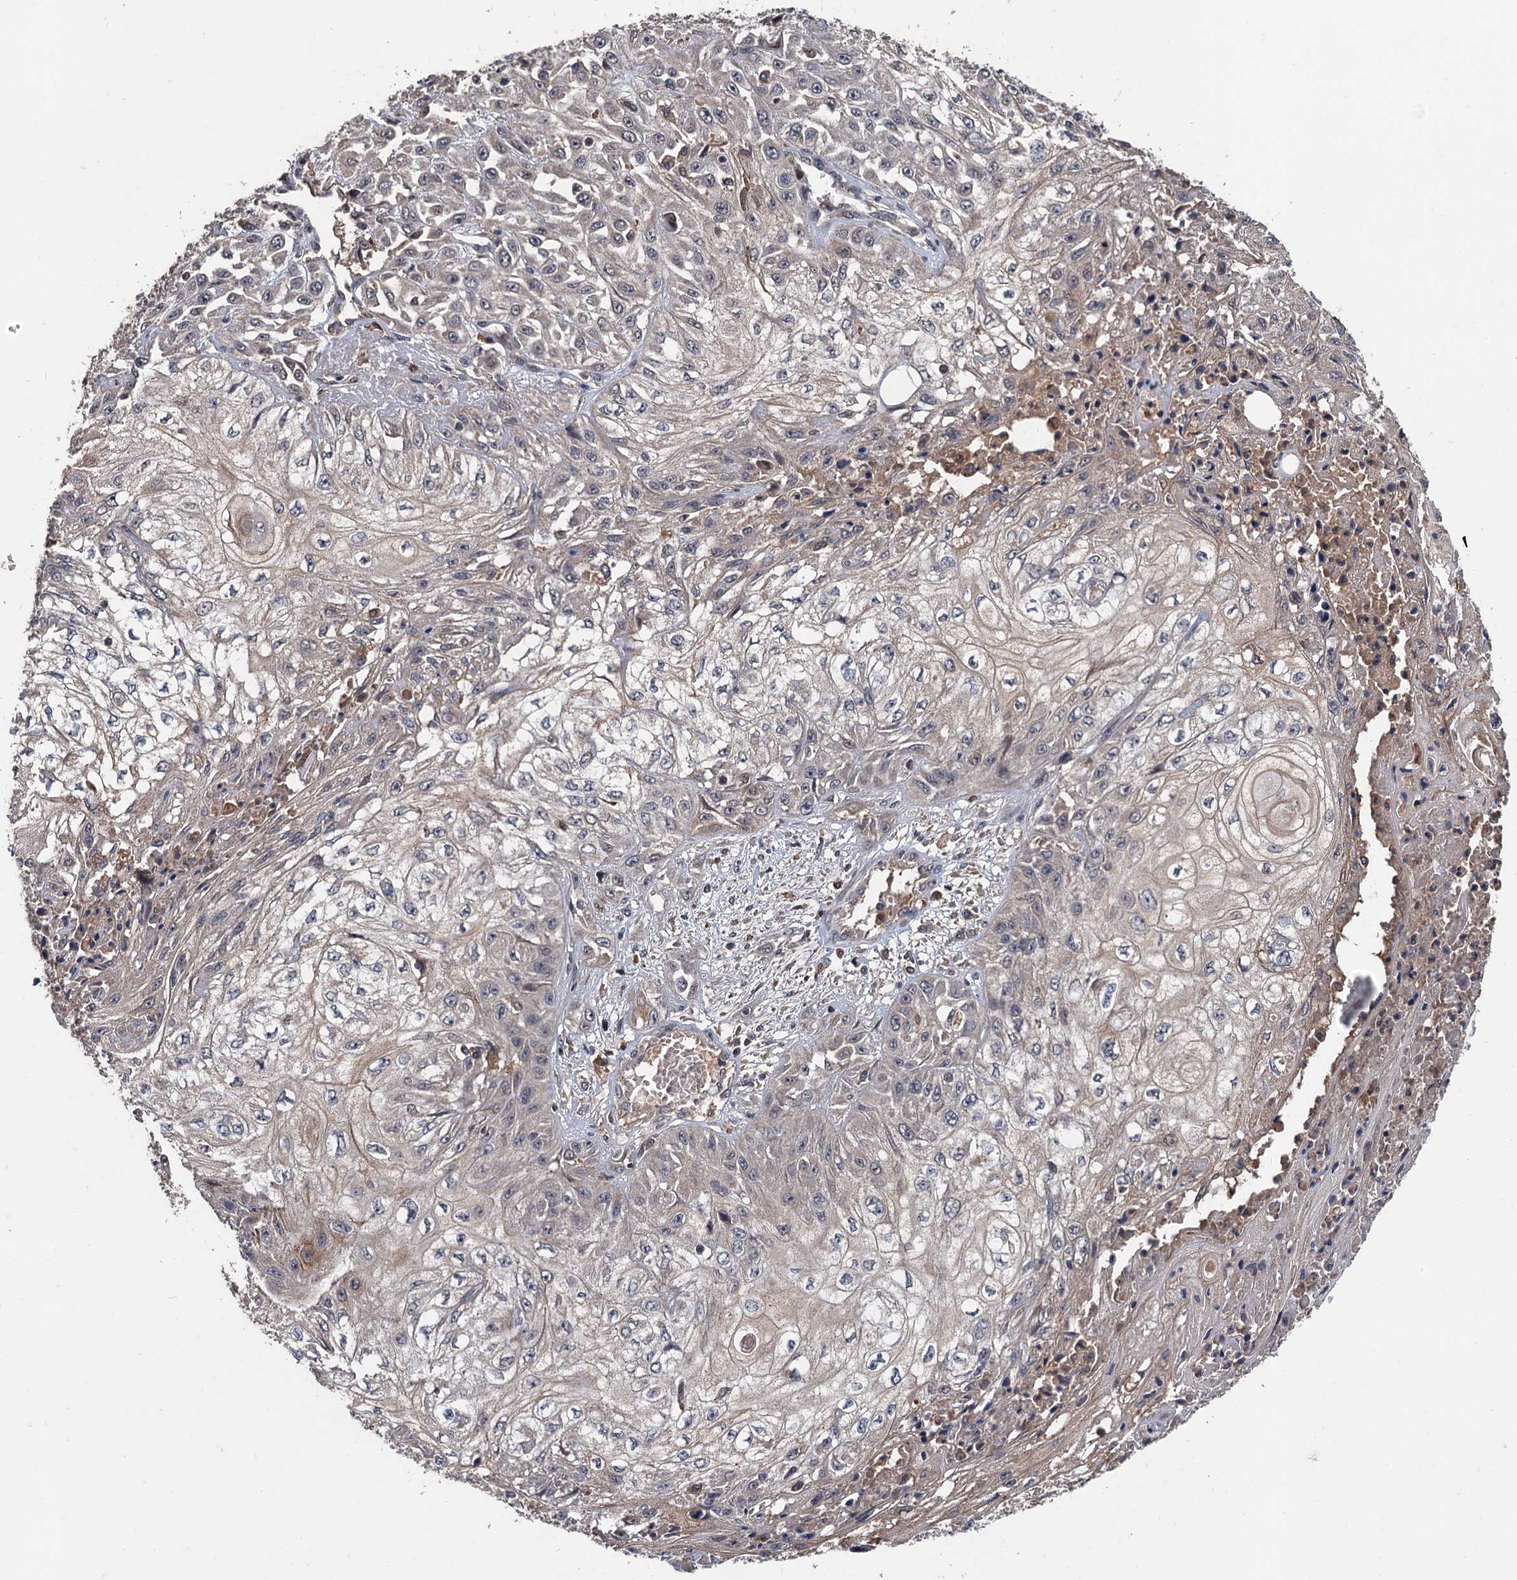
{"staining": {"intensity": "weak", "quantity": "<25%", "location": "cytoplasmic/membranous"}, "tissue": "skin cancer", "cell_type": "Tumor cells", "image_type": "cancer", "snomed": [{"axis": "morphology", "description": "Squamous cell carcinoma, NOS"}, {"axis": "morphology", "description": "Squamous cell carcinoma, metastatic, NOS"}, {"axis": "topography", "description": "Skin"}, {"axis": "topography", "description": "Lymph node"}], "caption": "Immunohistochemistry (IHC) micrograph of human skin metastatic squamous cell carcinoma stained for a protein (brown), which exhibits no expression in tumor cells. The staining is performed using DAB (3,3'-diaminobenzidine) brown chromogen with nuclei counter-stained in using hematoxylin.", "gene": "ZNF438", "patient": {"sex": "male", "age": 75}}